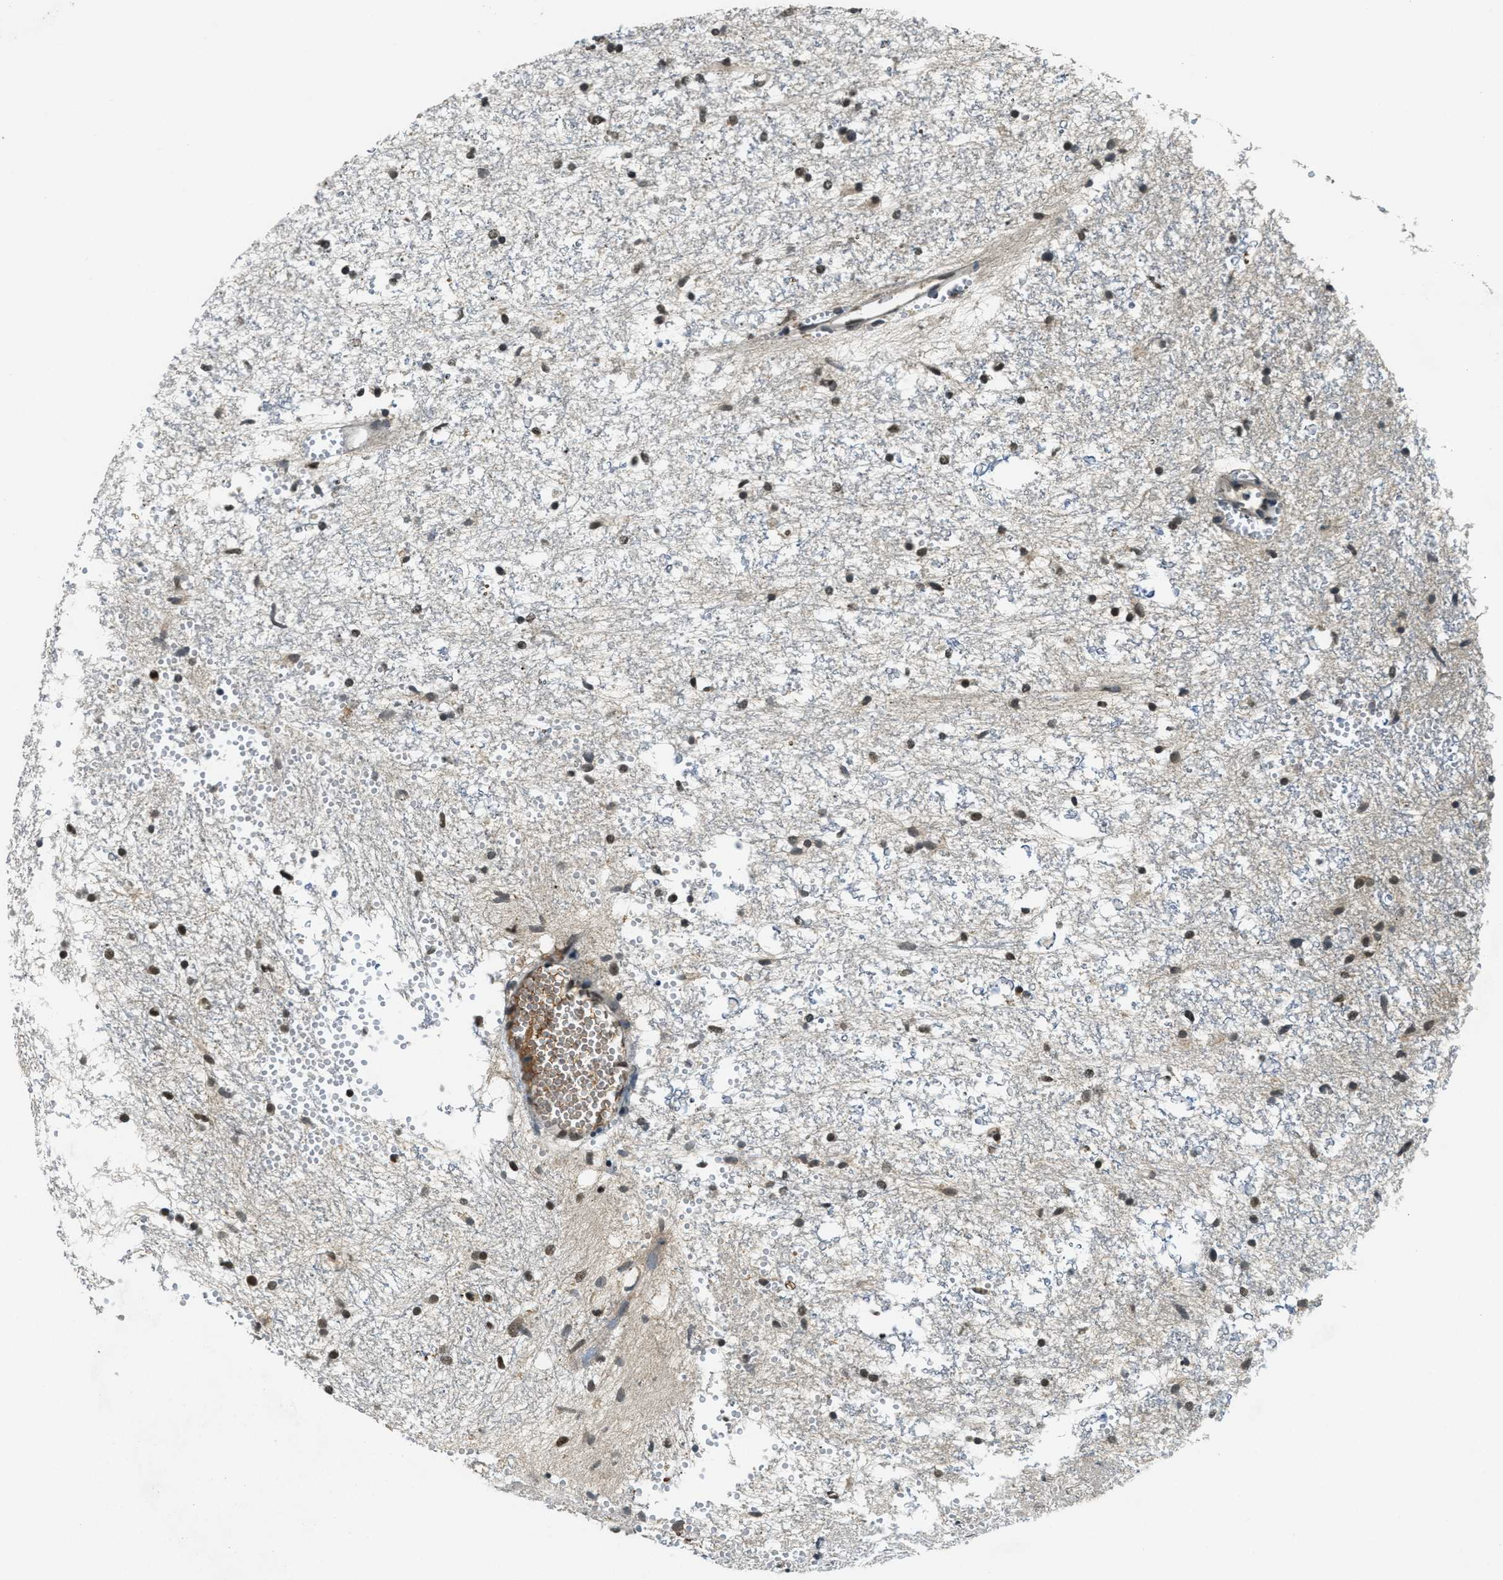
{"staining": {"intensity": "strong", "quantity": ">75%", "location": "nuclear"}, "tissue": "glioma", "cell_type": "Tumor cells", "image_type": "cancer", "snomed": [{"axis": "morphology", "description": "Glioma, malignant, High grade"}, {"axis": "topography", "description": "Brain"}], "caption": "Immunohistochemistry (IHC) micrograph of neoplastic tissue: human glioma stained using immunohistochemistry displays high levels of strong protein expression localized specifically in the nuclear of tumor cells, appearing as a nuclear brown color.", "gene": "ZNF148", "patient": {"sex": "female", "age": 59}}